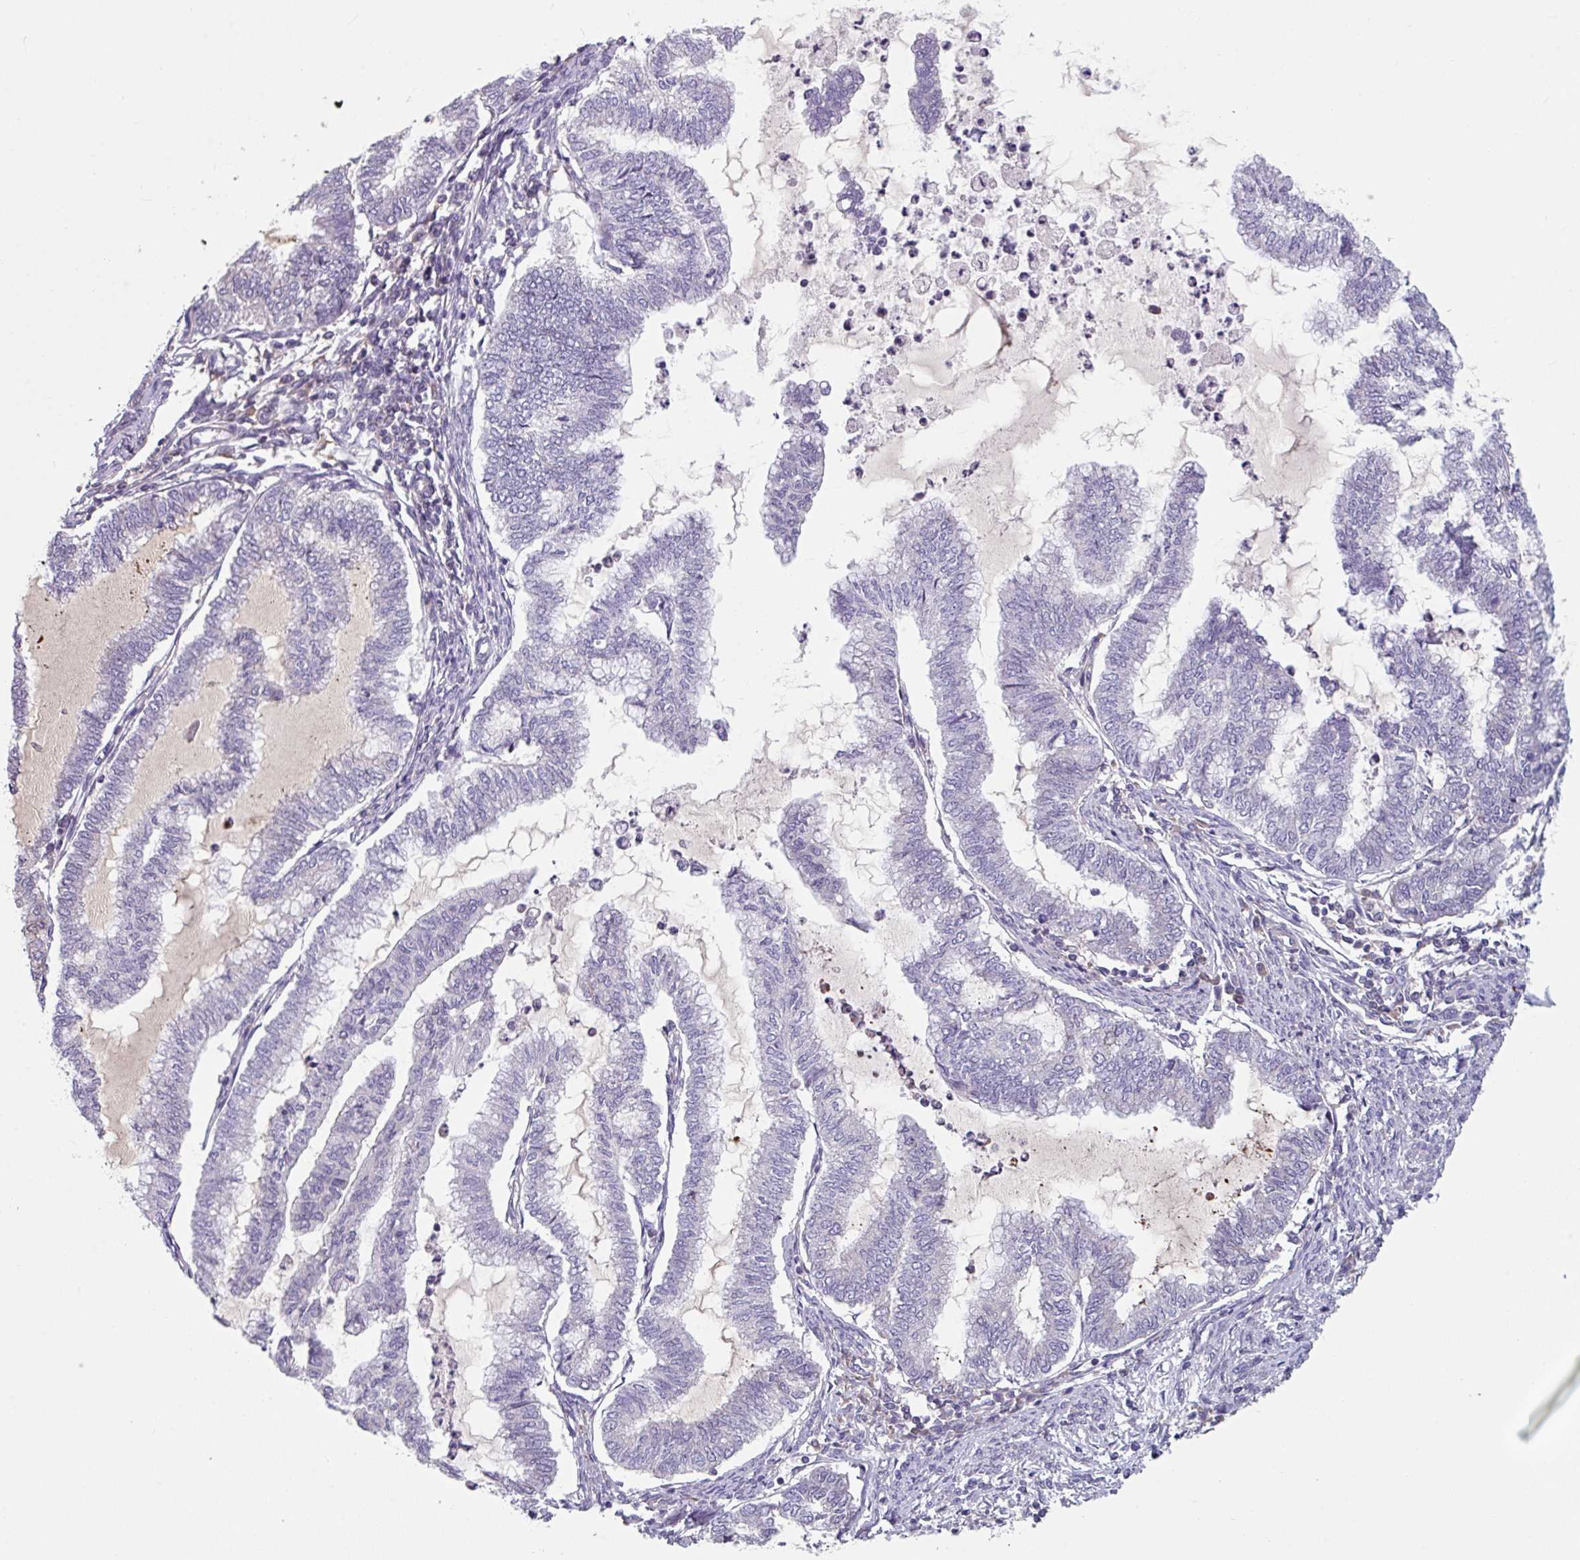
{"staining": {"intensity": "negative", "quantity": "none", "location": "none"}, "tissue": "endometrial cancer", "cell_type": "Tumor cells", "image_type": "cancer", "snomed": [{"axis": "morphology", "description": "Adenocarcinoma, NOS"}, {"axis": "topography", "description": "Endometrium"}], "caption": "The image exhibits no significant staining in tumor cells of endometrial adenocarcinoma.", "gene": "TMEM132A", "patient": {"sex": "female", "age": 79}}